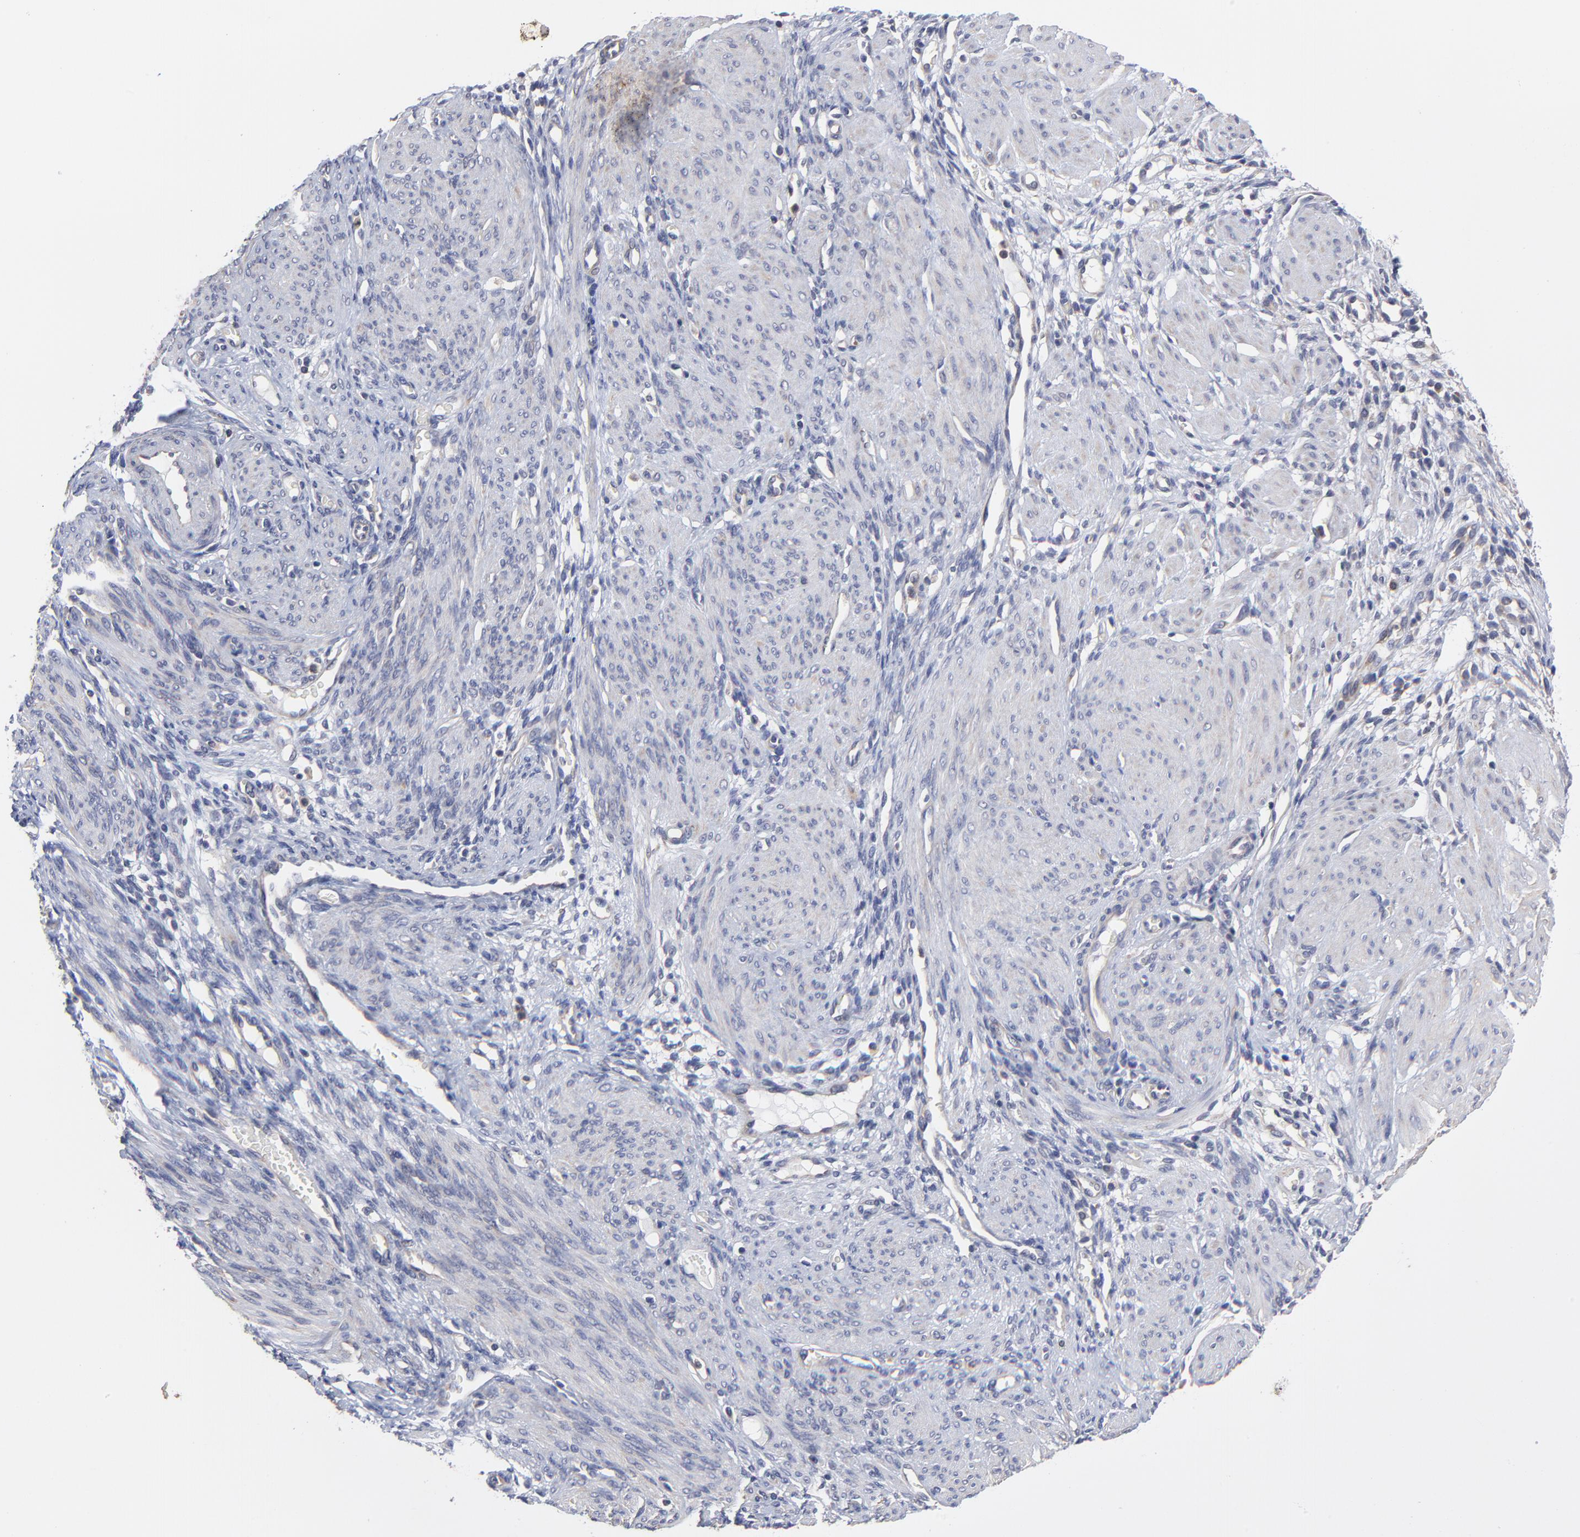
{"staining": {"intensity": "negative", "quantity": "none", "location": "none"}, "tissue": "endometrium", "cell_type": "Cells in endometrial stroma", "image_type": "normal", "snomed": [{"axis": "morphology", "description": "Normal tissue, NOS"}, {"axis": "topography", "description": "Endometrium"}], "caption": "Immunohistochemistry image of unremarkable endometrium: endometrium stained with DAB (3,3'-diaminobenzidine) demonstrates no significant protein expression in cells in endometrial stroma. (IHC, brightfield microscopy, high magnification).", "gene": "PCMT1", "patient": {"sex": "female", "age": 72}}